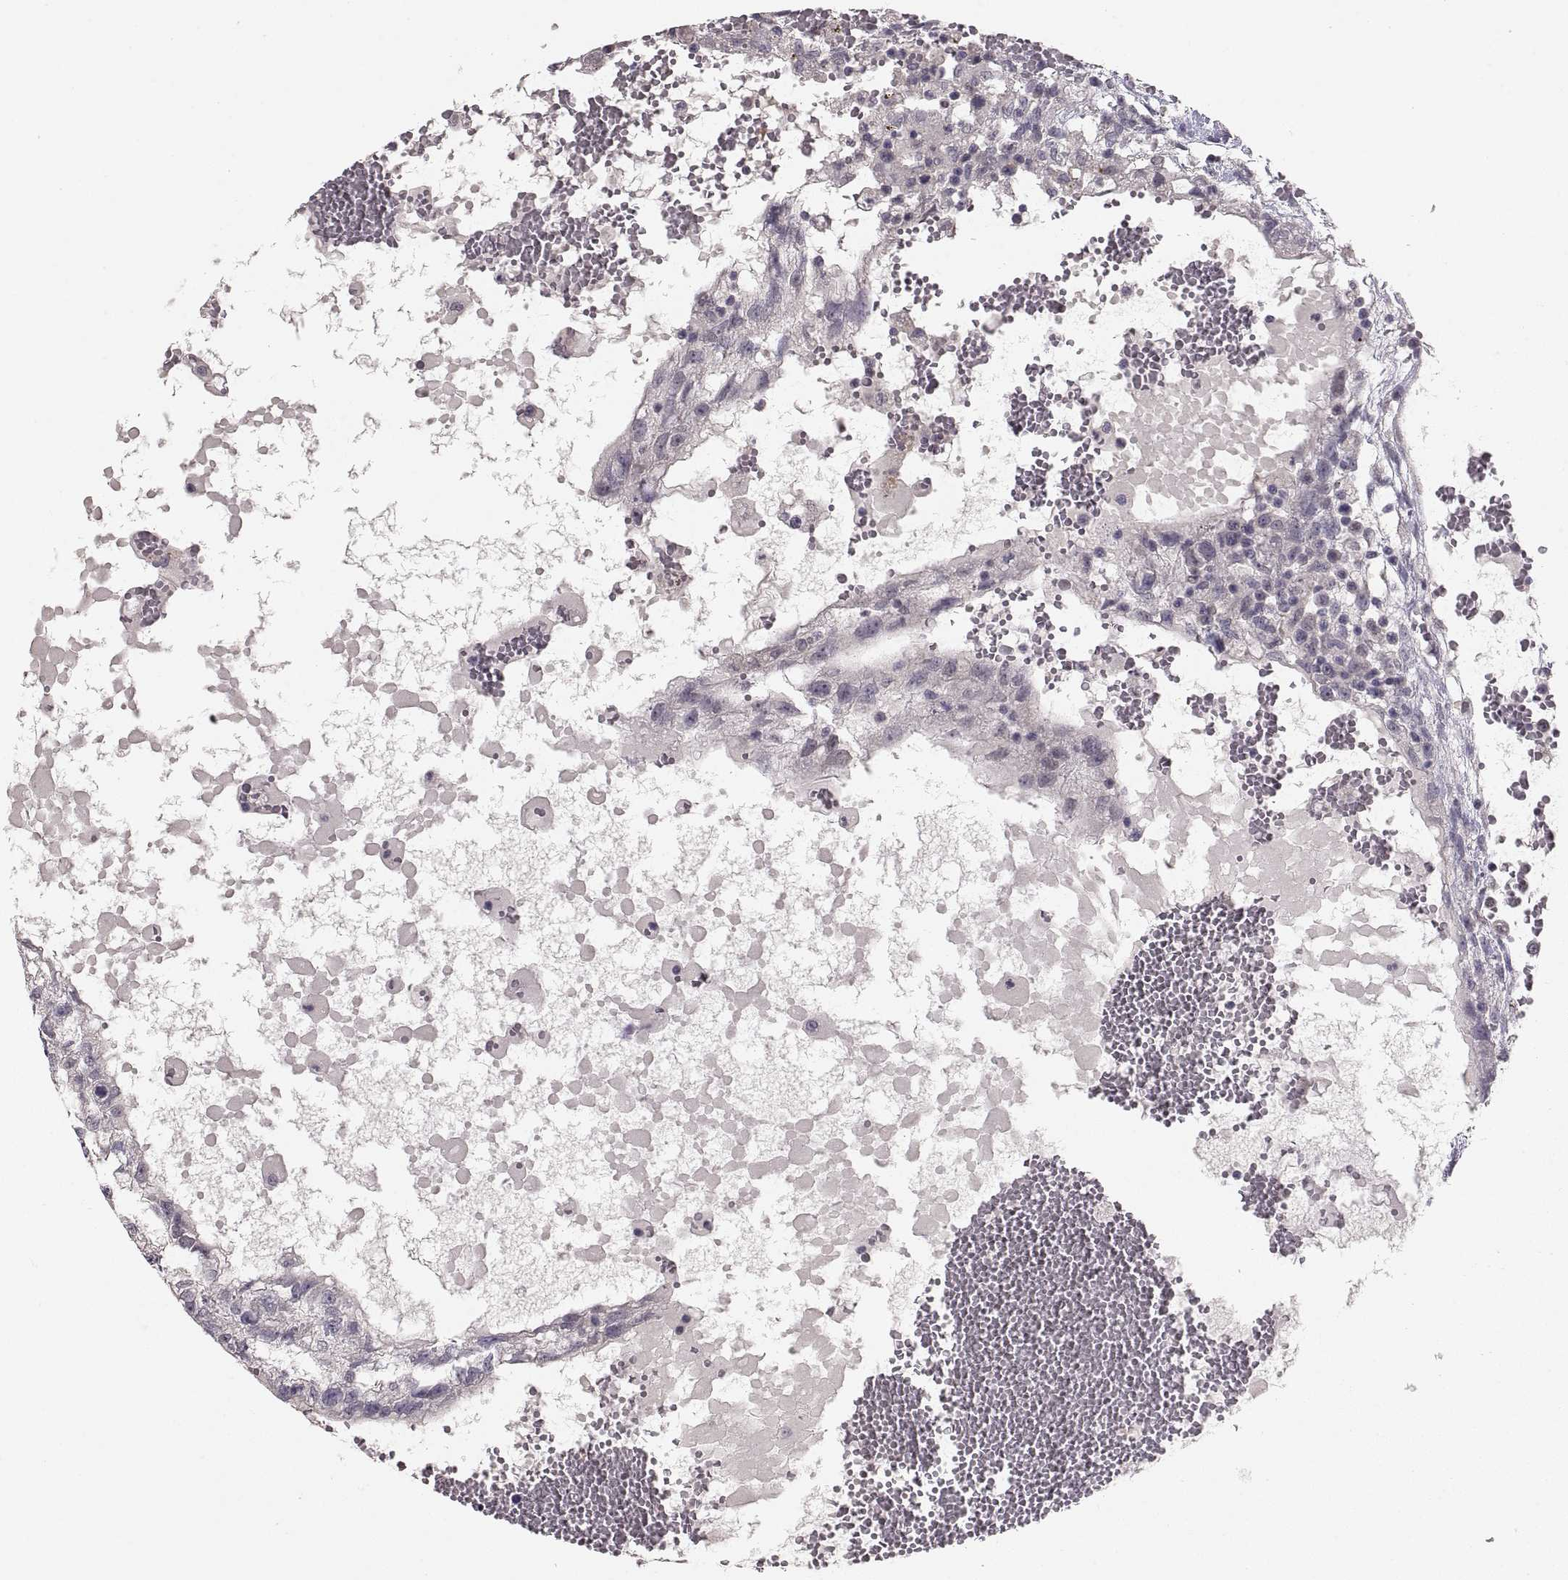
{"staining": {"intensity": "negative", "quantity": "none", "location": "none"}, "tissue": "testis cancer", "cell_type": "Tumor cells", "image_type": "cancer", "snomed": [{"axis": "morphology", "description": "Normal tissue, NOS"}, {"axis": "morphology", "description": "Carcinoma, Embryonal, NOS"}, {"axis": "topography", "description": "Testis"}, {"axis": "topography", "description": "Epididymis"}], "caption": "Protein analysis of testis embryonal carcinoma demonstrates no significant expression in tumor cells.", "gene": "PAX2", "patient": {"sex": "male", "age": 32}}